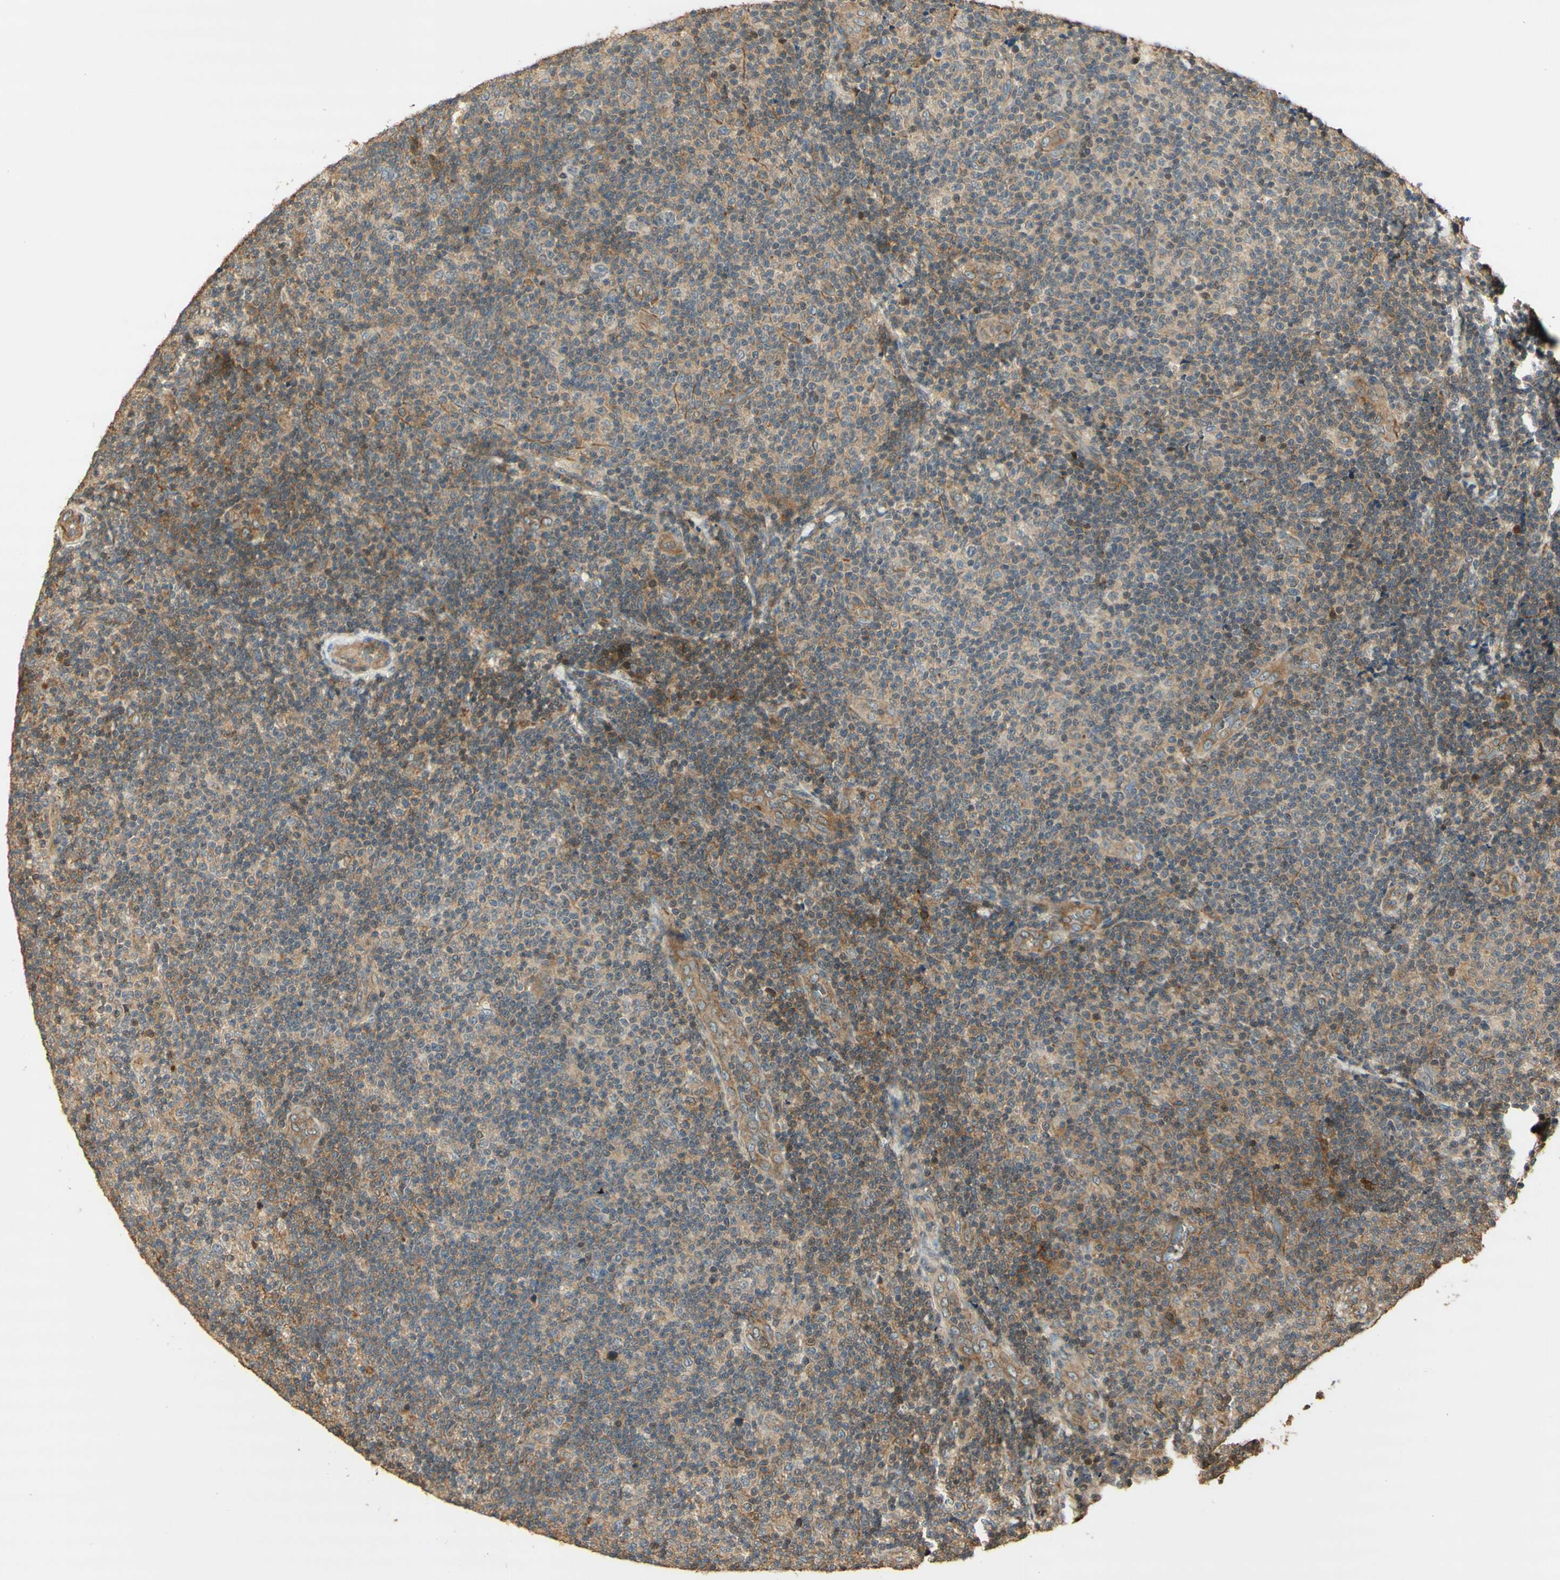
{"staining": {"intensity": "moderate", "quantity": "25%-75%", "location": "cytoplasmic/membranous"}, "tissue": "lymphoma", "cell_type": "Tumor cells", "image_type": "cancer", "snomed": [{"axis": "morphology", "description": "Malignant lymphoma, non-Hodgkin's type, Low grade"}, {"axis": "topography", "description": "Lymph node"}], "caption": "Moderate cytoplasmic/membranous protein positivity is present in about 25%-75% of tumor cells in lymphoma.", "gene": "AGER", "patient": {"sex": "male", "age": 83}}